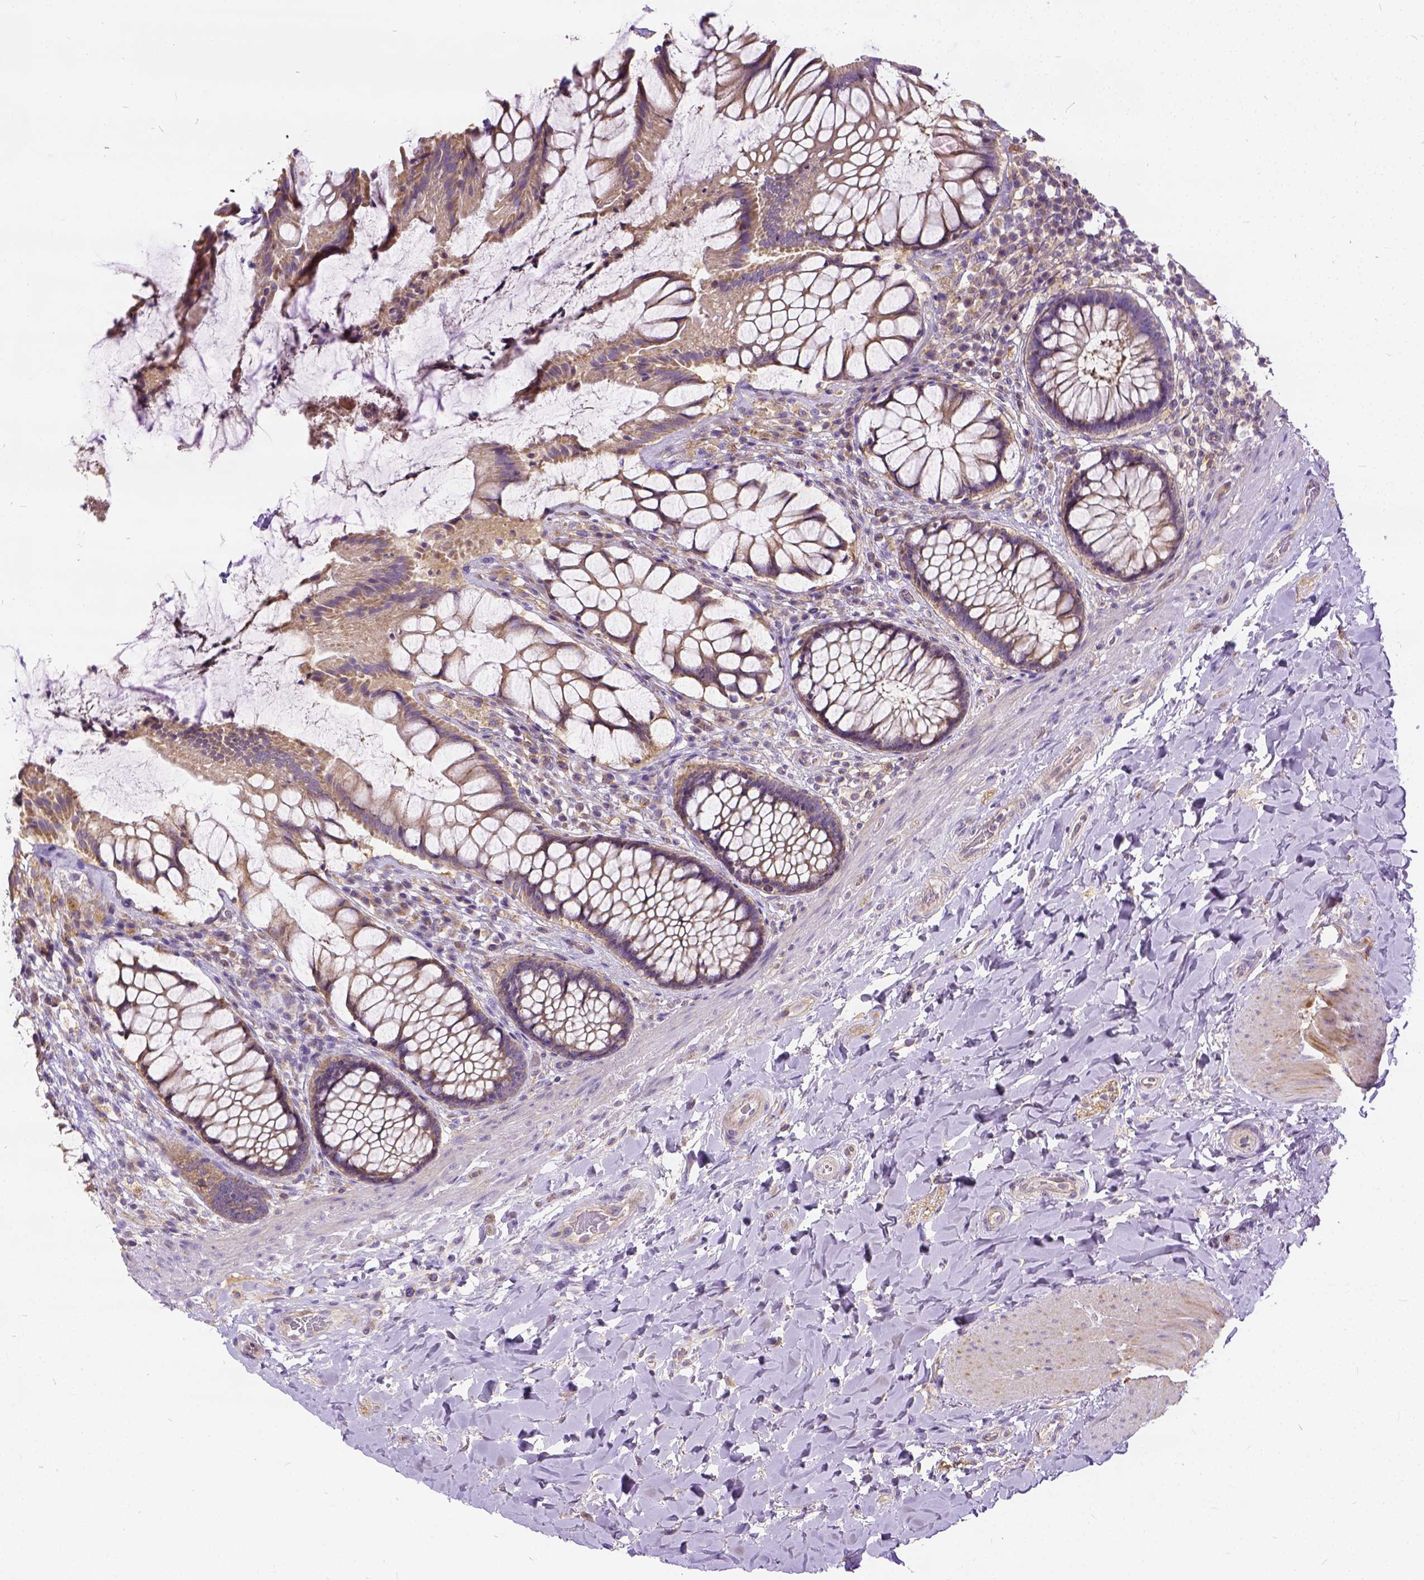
{"staining": {"intensity": "moderate", "quantity": "25%-75%", "location": "cytoplasmic/membranous"}, "tissue": "rectum", "cell_type": "Glandular cells", "image_type": "normal", "snomed": [{"axis": "morphology", "description": "Normal tissue, NOS"}, {"axis": "topography", "description": "Rectum"}], "caption": "Immunohistochemical staining of unremarkable human rectum reveals moderate cytoplasmic/membranous protein positivity in approximately 25%-75% of glandular cells. (DAB = brown stain, brightfield microscopy at high magnification).", "gene": "CADM4", "patient": {"sex": "female", "age": 58}}